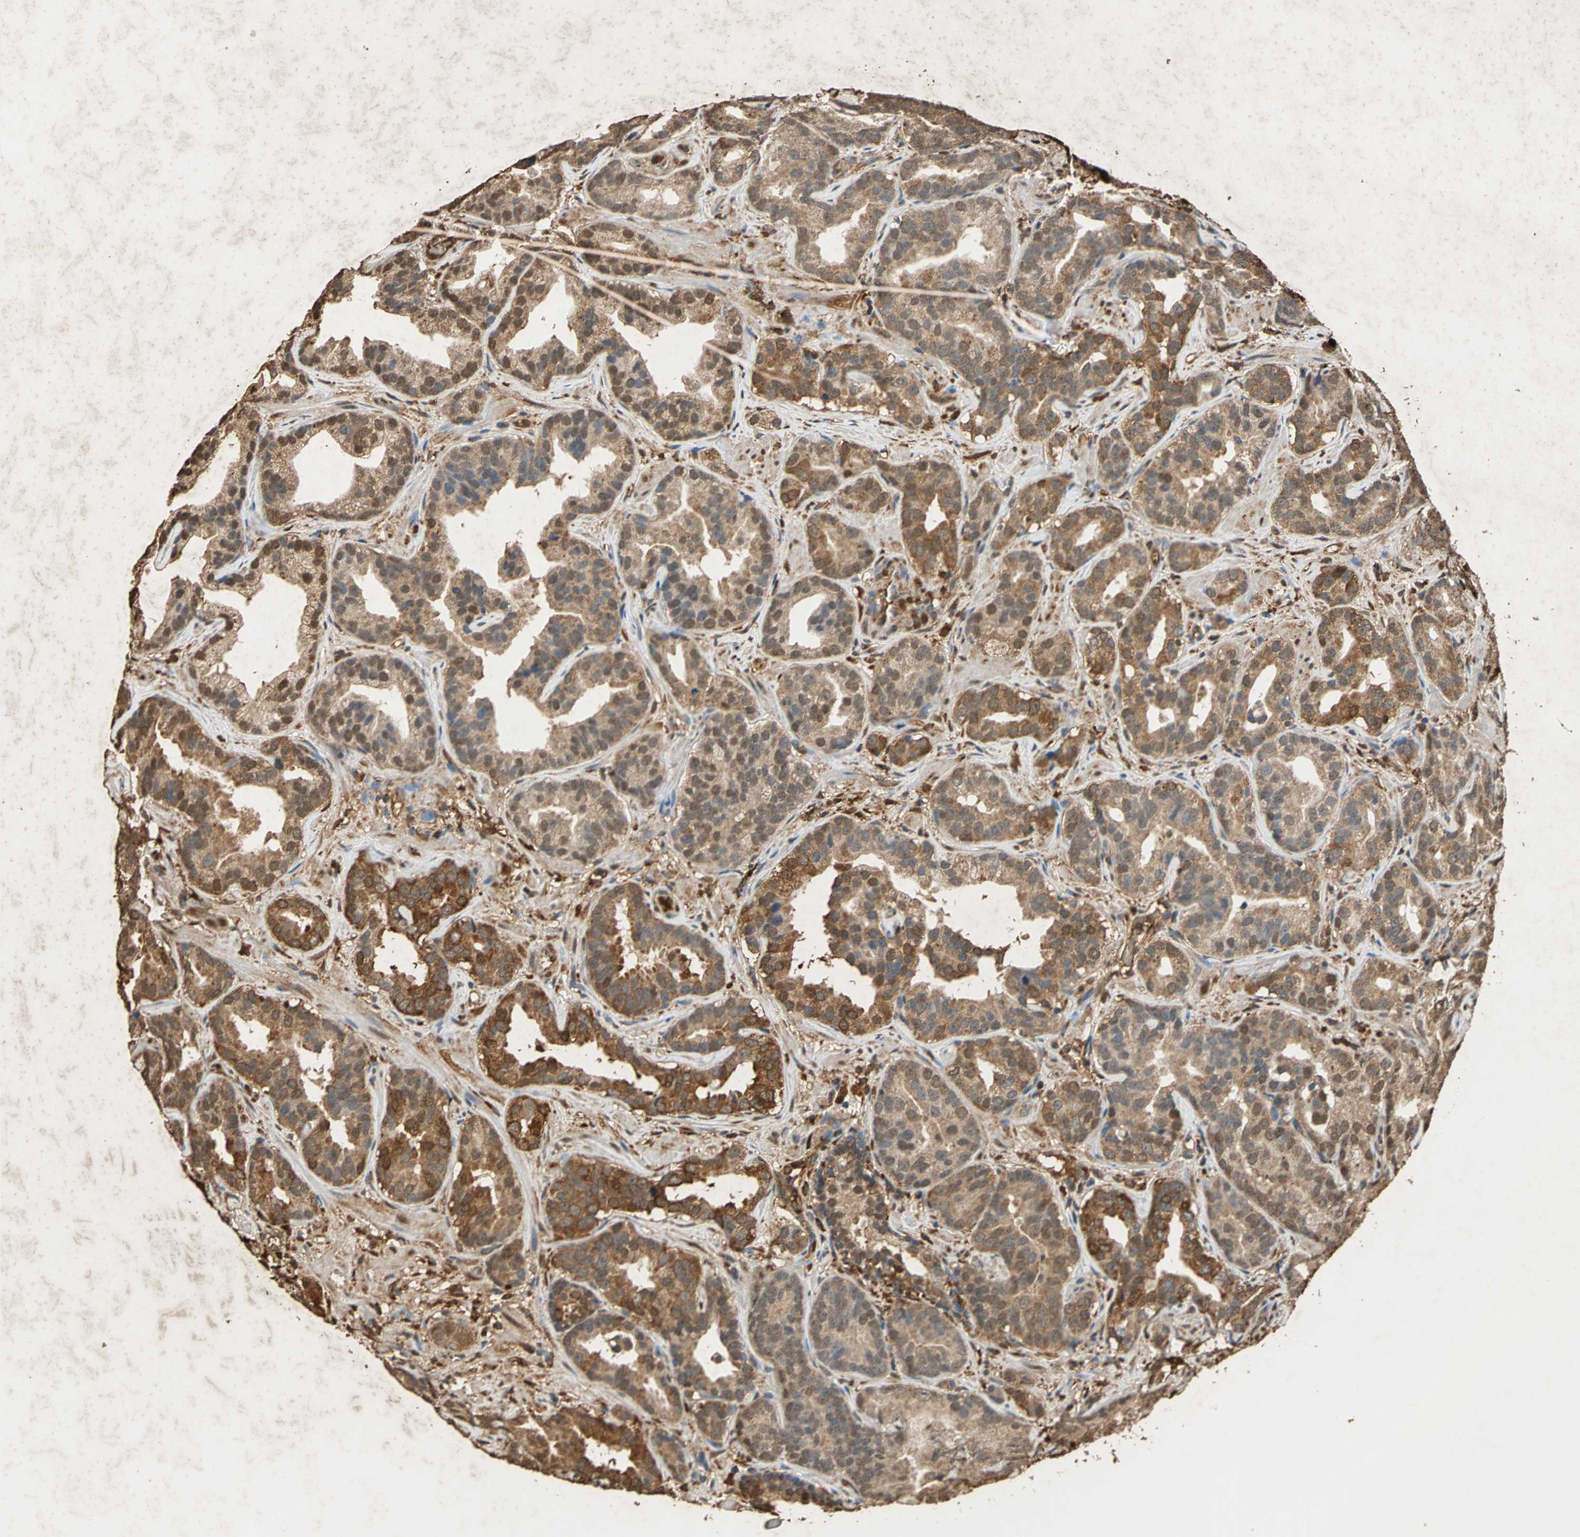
{"staining": {"intensity": "strong", "quantity": ">75%", "location": "cytoplasmic/membranous"}, "tissue": "prostate cancer", "cell_type": "Tumor cells", "image_type": "cancer", "snomed": [{"axis": "morphology", "description": "Adenocarcinoma, Low grade"}, {"axis": "topography", "description": "Prostate"}], "caption": "Immunohistochemical staining of prostate cancer exhibits high levels of strong cytoplasmic/membranous protein expression in about >75% of tumor cells.", "gene": "GAPDH", "patient": {"sex": "male", "age": 59}}